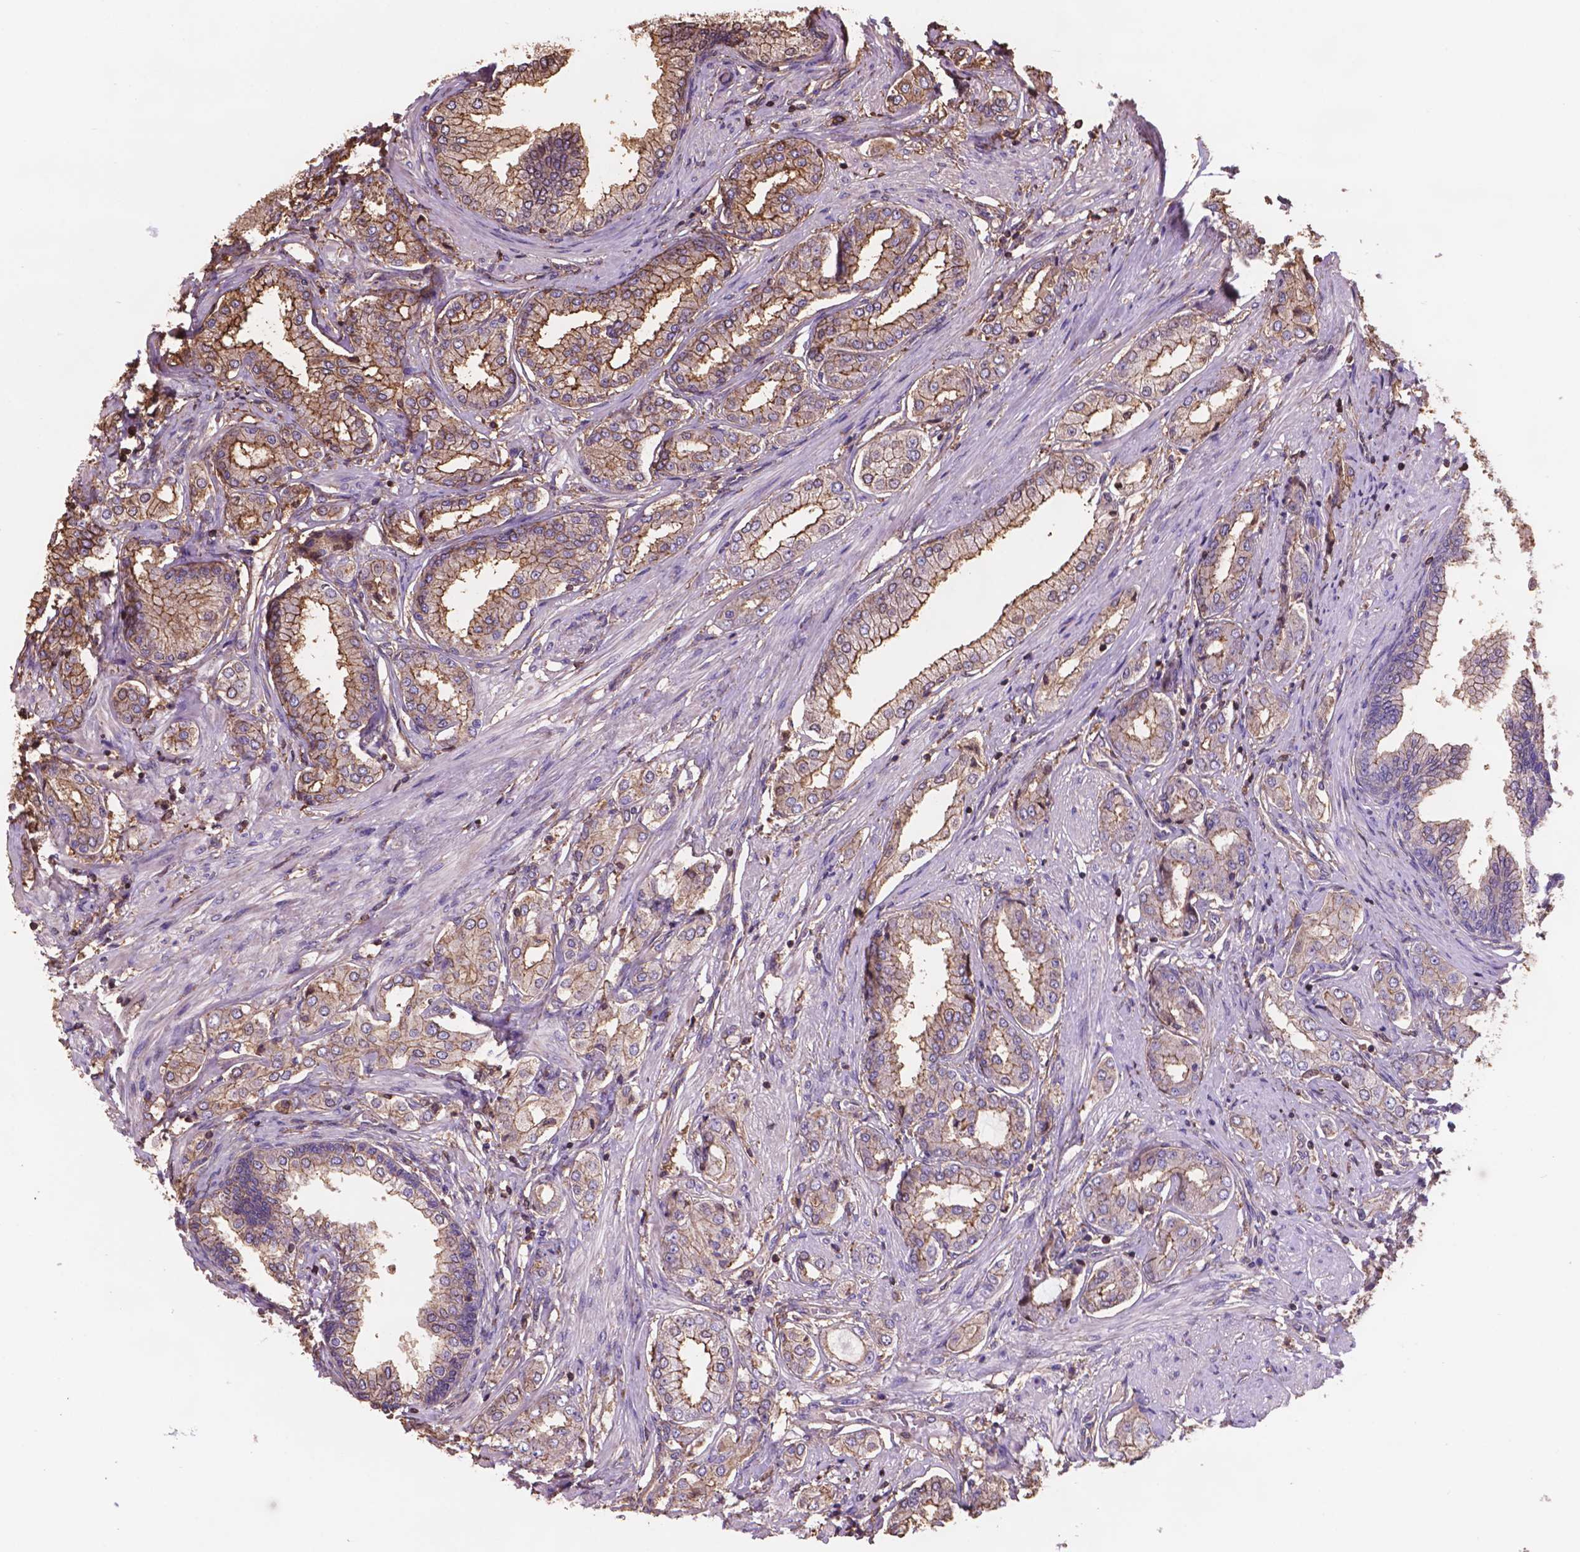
{"staining": {"intensity": "moderate", "quantity": ">75%", "location": "cytoplasmic/membranous"}, "tissue": "prostate cancer", "cell_type": "Tumor cells", "image_type": "cancer", "snomed": [{"axis": "morphology", "description": "Adenocarcinoma, NOS"}, {"axis": "topography", "description": "Prostate"}], "caption": "A micrograph of human adenocarcinoma (prostate) stained for a protein demonstrates moderate cytoplasmic/membranous brown staining in tumor cells.", "gene": "NIPA2", "patient": {"sex": "male", "age": 63}}